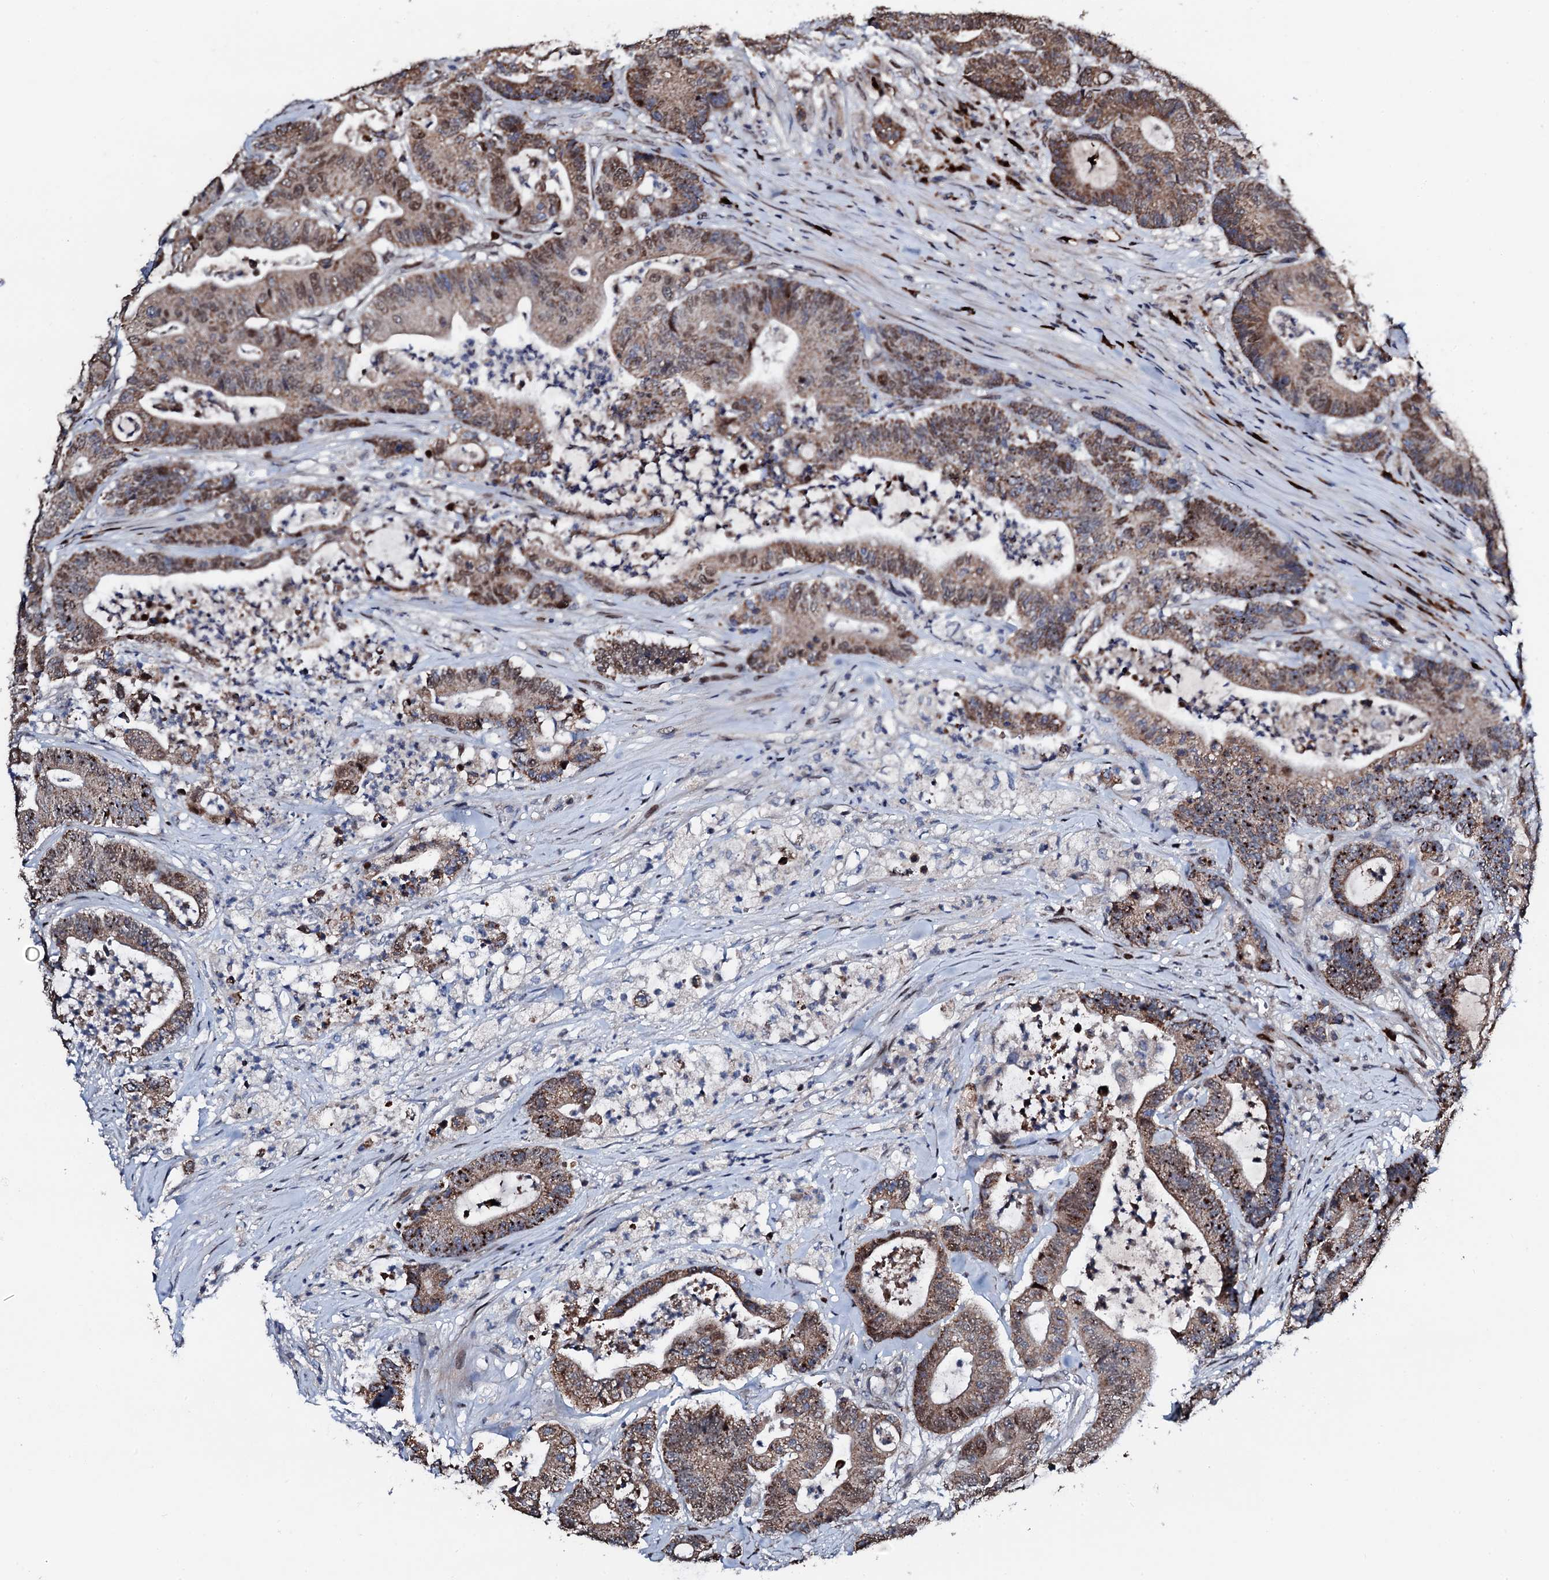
{"staining": {"intensity": "moderate", "quantity": ">75%", "location": "cytoplasmic/membranous,nuclear"}, "tissue": "colorectal cancer", "cell_type": "Tumor cells", "image_type": "cancer", "snomed": [{"axis": "morphology", "description": "Adenocarcinoma, NOS"}, {"axis": "topography", "description": "Colon"}], "caption": "IHC image of neoplastic tissue: human colorectal cancer (adenocarcinoma) stained using immunohistochemistry (IHC) displays medium levels of moderate protein expression localized specifically in the cytoplasmic/membranous and nuclear of tumor cells, appearing as a cytoplasmic/membranous and nuclear brown color.", "gene": "KIF18A", "patient": {"sex": "female", "age": 84}}